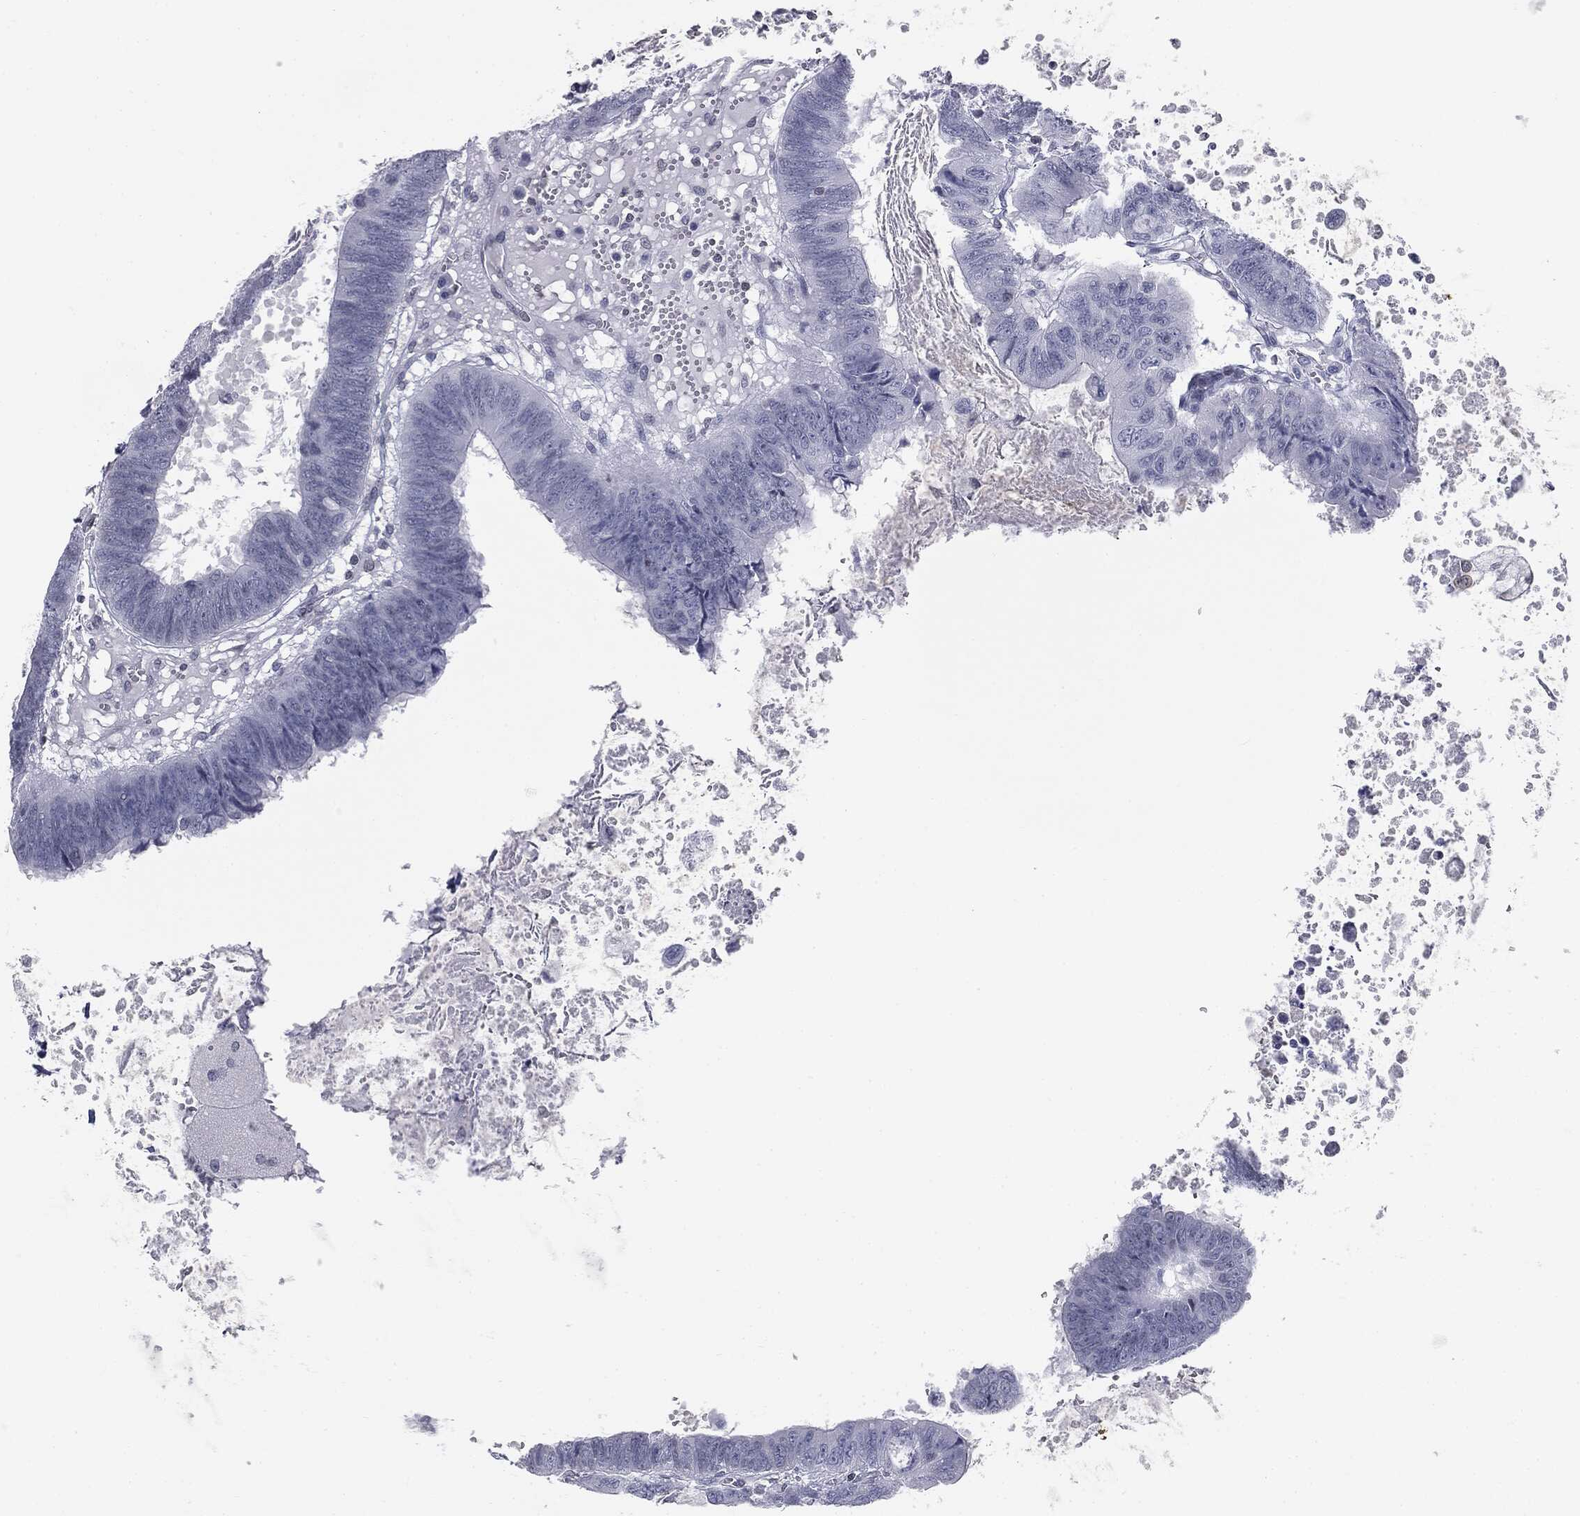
{"staining": {"intensity": "negative", "quantity": "none", "location": "none"}, "tissue": "colorectal cancer", "cell_type": "Tumor cells", "image_type": "cancer", "snomed": [{"axis": "morphology", "description": "Adenocarcinoma, NOS"}, {"axis": "topography", "description": "Colon"}], "caption": "High power microscopy histopathology image of an IHC micrograph of adenocarcinoma (colorectal), revealing no significant expression in tumor cells.", "gene": "ALDOB", "patient": {"sex": "male", "age": 62}}